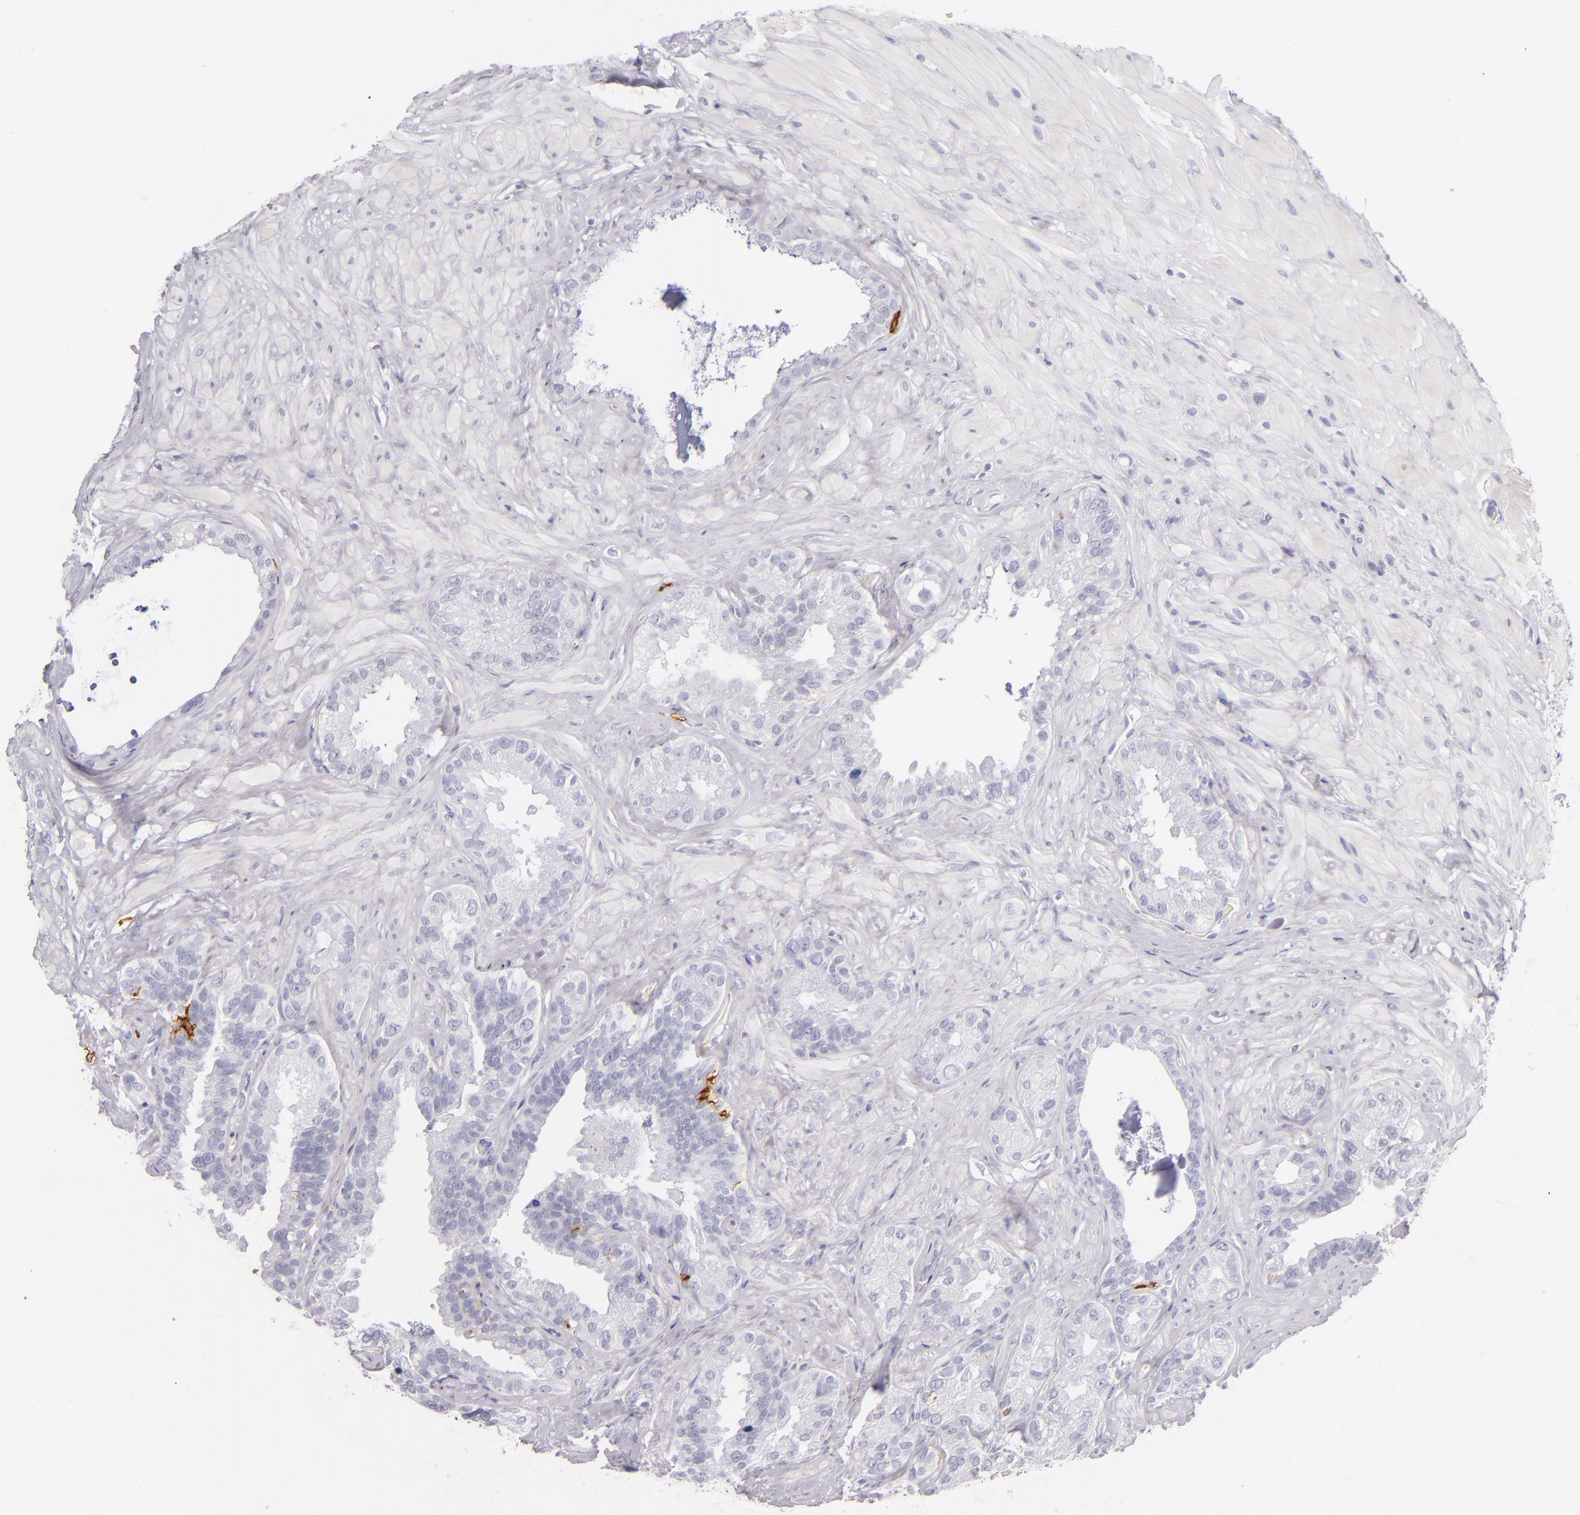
{"staining": {"intensity": "moderate", "quantity": "<25%", "location": "nuclear"}, "tissue": "seminal vesicle", "cell_type": "Glandular cells", "image_type": "normal", "snomed": [{"axis": "morphology", "description": "Normal tissue, NOS"}, {"axis": "topography", "description": "Seminal veicle"}], "caption": "The image exhibits immunohistochemical staining of benign seminal vesicle. There is moderate nuclear staining is appreciated in about <25% of glandular cells. The staining is performed using DAB brown chromogen to label protein expression. The nuclei are counter-stained blue using hematoxylin.", "gene": "CD207", "patient": {"sex": "male", "age": 63}}